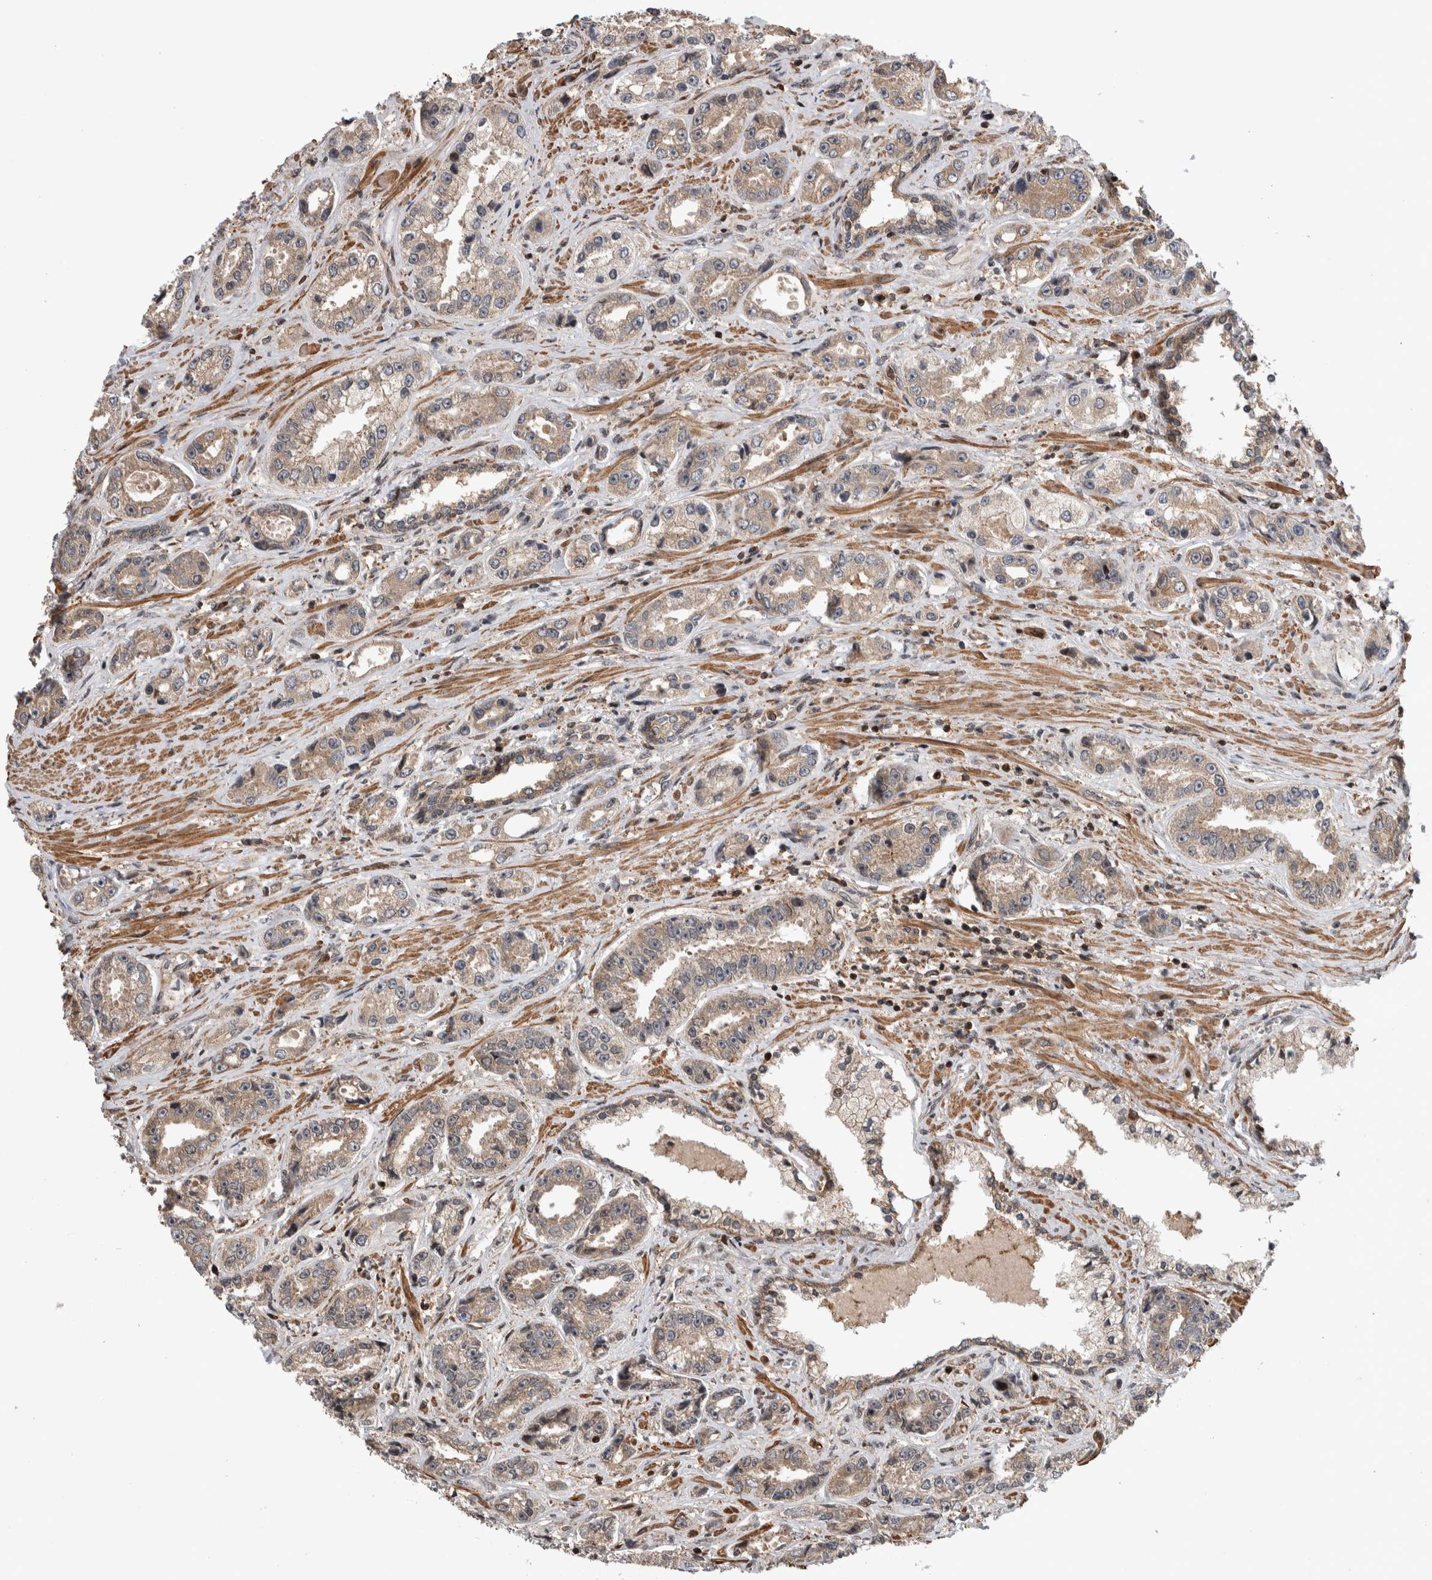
{"staining": {"intensity": "weak", "quantity": ">75%", "location": "cytoplasmic/membranous"}, "tissue": "prostate cancer", "cell_type": "Tumor cells", "image_type": "cancer", "snomed": [{"axis": "morphology", "description": "Adenocarcinoma, High grade"}, {"axis": "topography", "description": "Prostate"}], "caption": "Weak cytoplasmic/membranous positivity for a protein is identified in approximately >75% of tumor cells of adenocarcinoma (high-grade) (prostate) using IHC.", "gene": "ARFGEF1", "patient": {"sex": "male", "age": 61}}